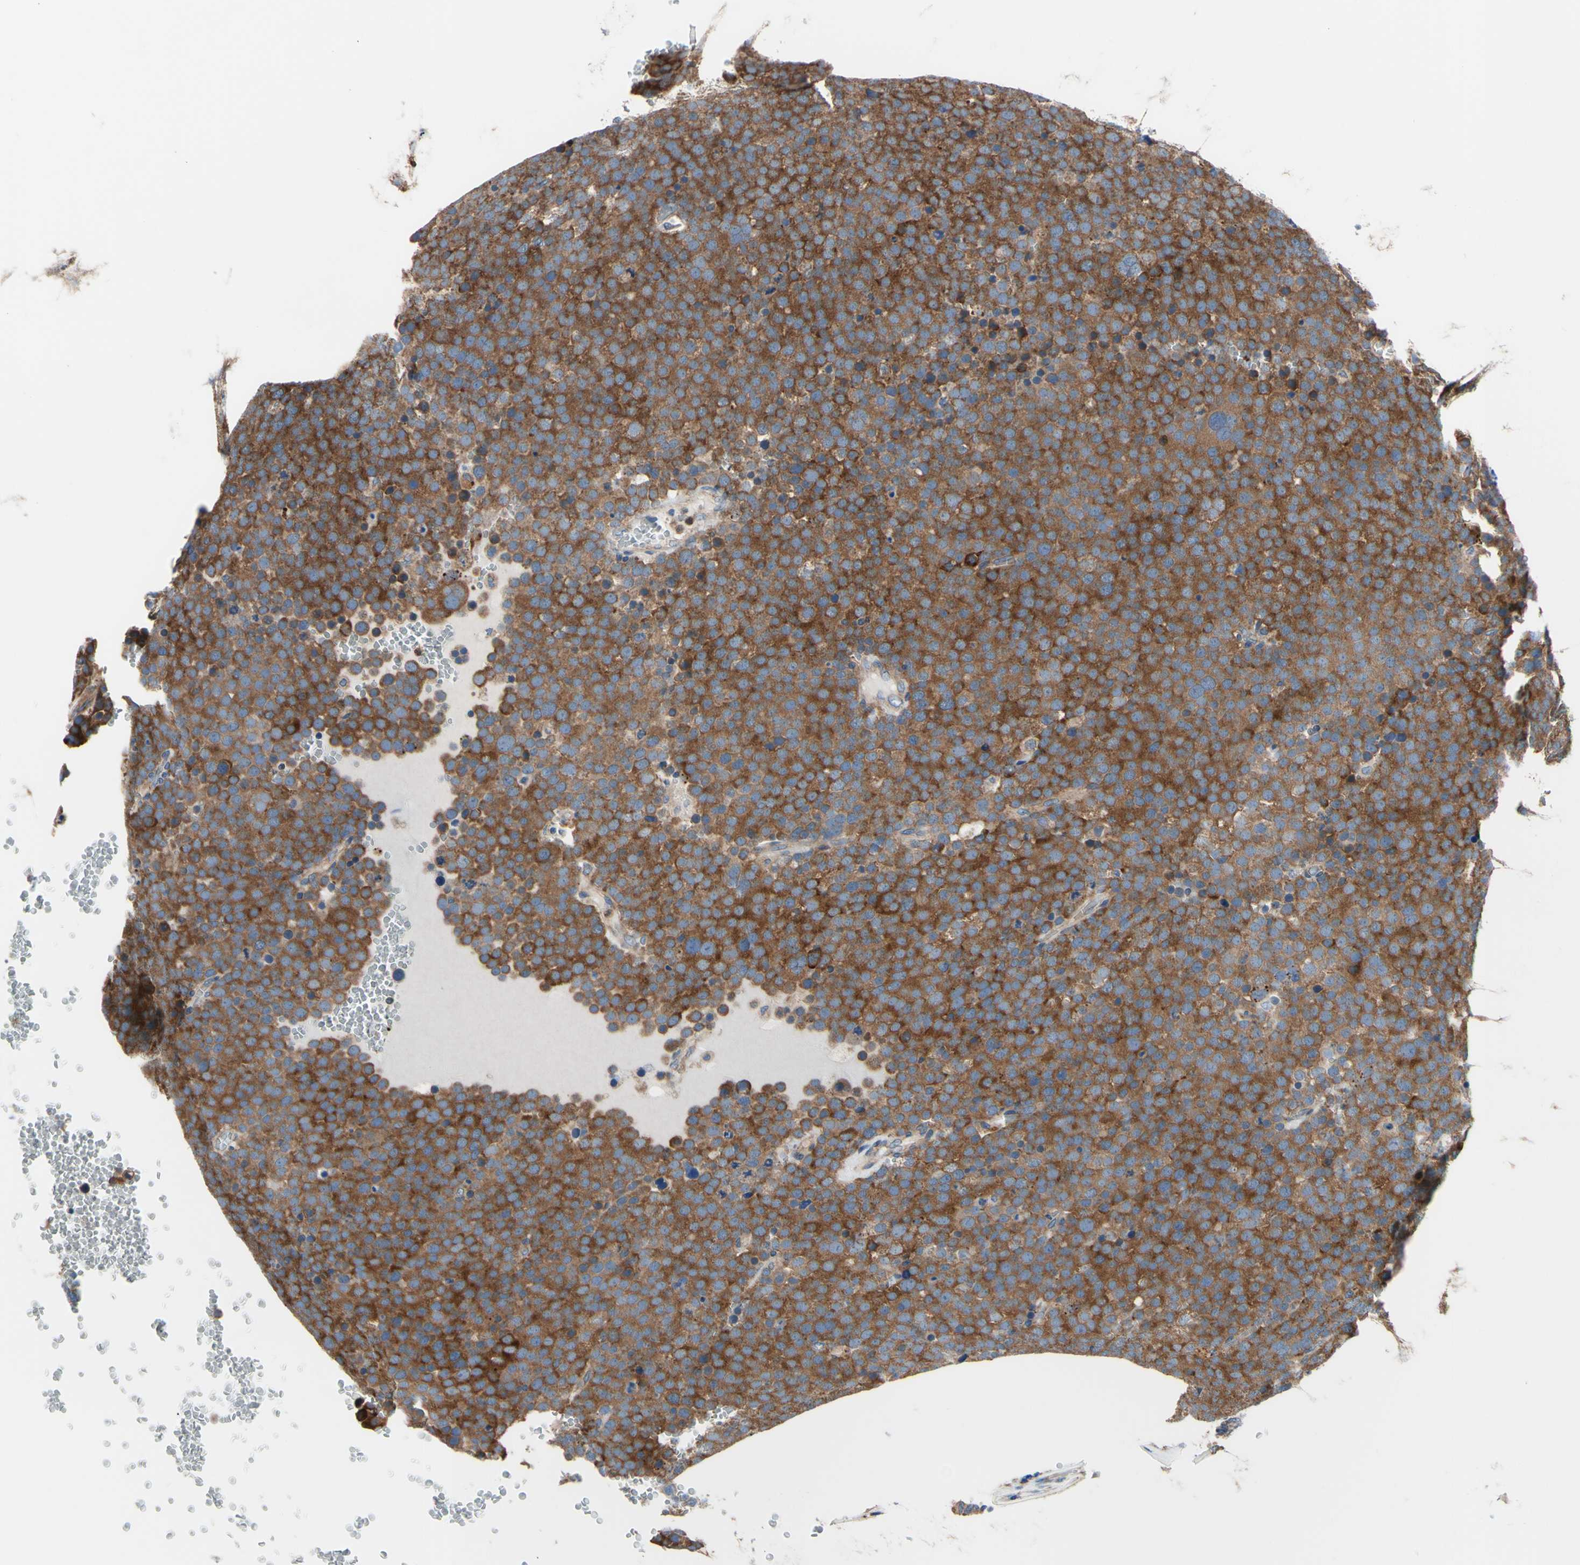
{"staining": {"intensity": "strong", "quantity": ">75%", "location": "cytoplasmic/membranous"}, "tissue": "testis cancer", "cell_type": "Tumor cells", "image_type": "cancer", "snomed": [{"axis": "morphology", "description": "Seminoma, NOS"}, {"axis": "topography", "description": "Testis"}], "caption": "Protein analysis of seminoma (testis) tissue exhibits strong cytoplasmic/membranous expression in approximately >75% of tumor cells.", "gene": "FMR1", "patient": {"sex": "male", "age": 71}}